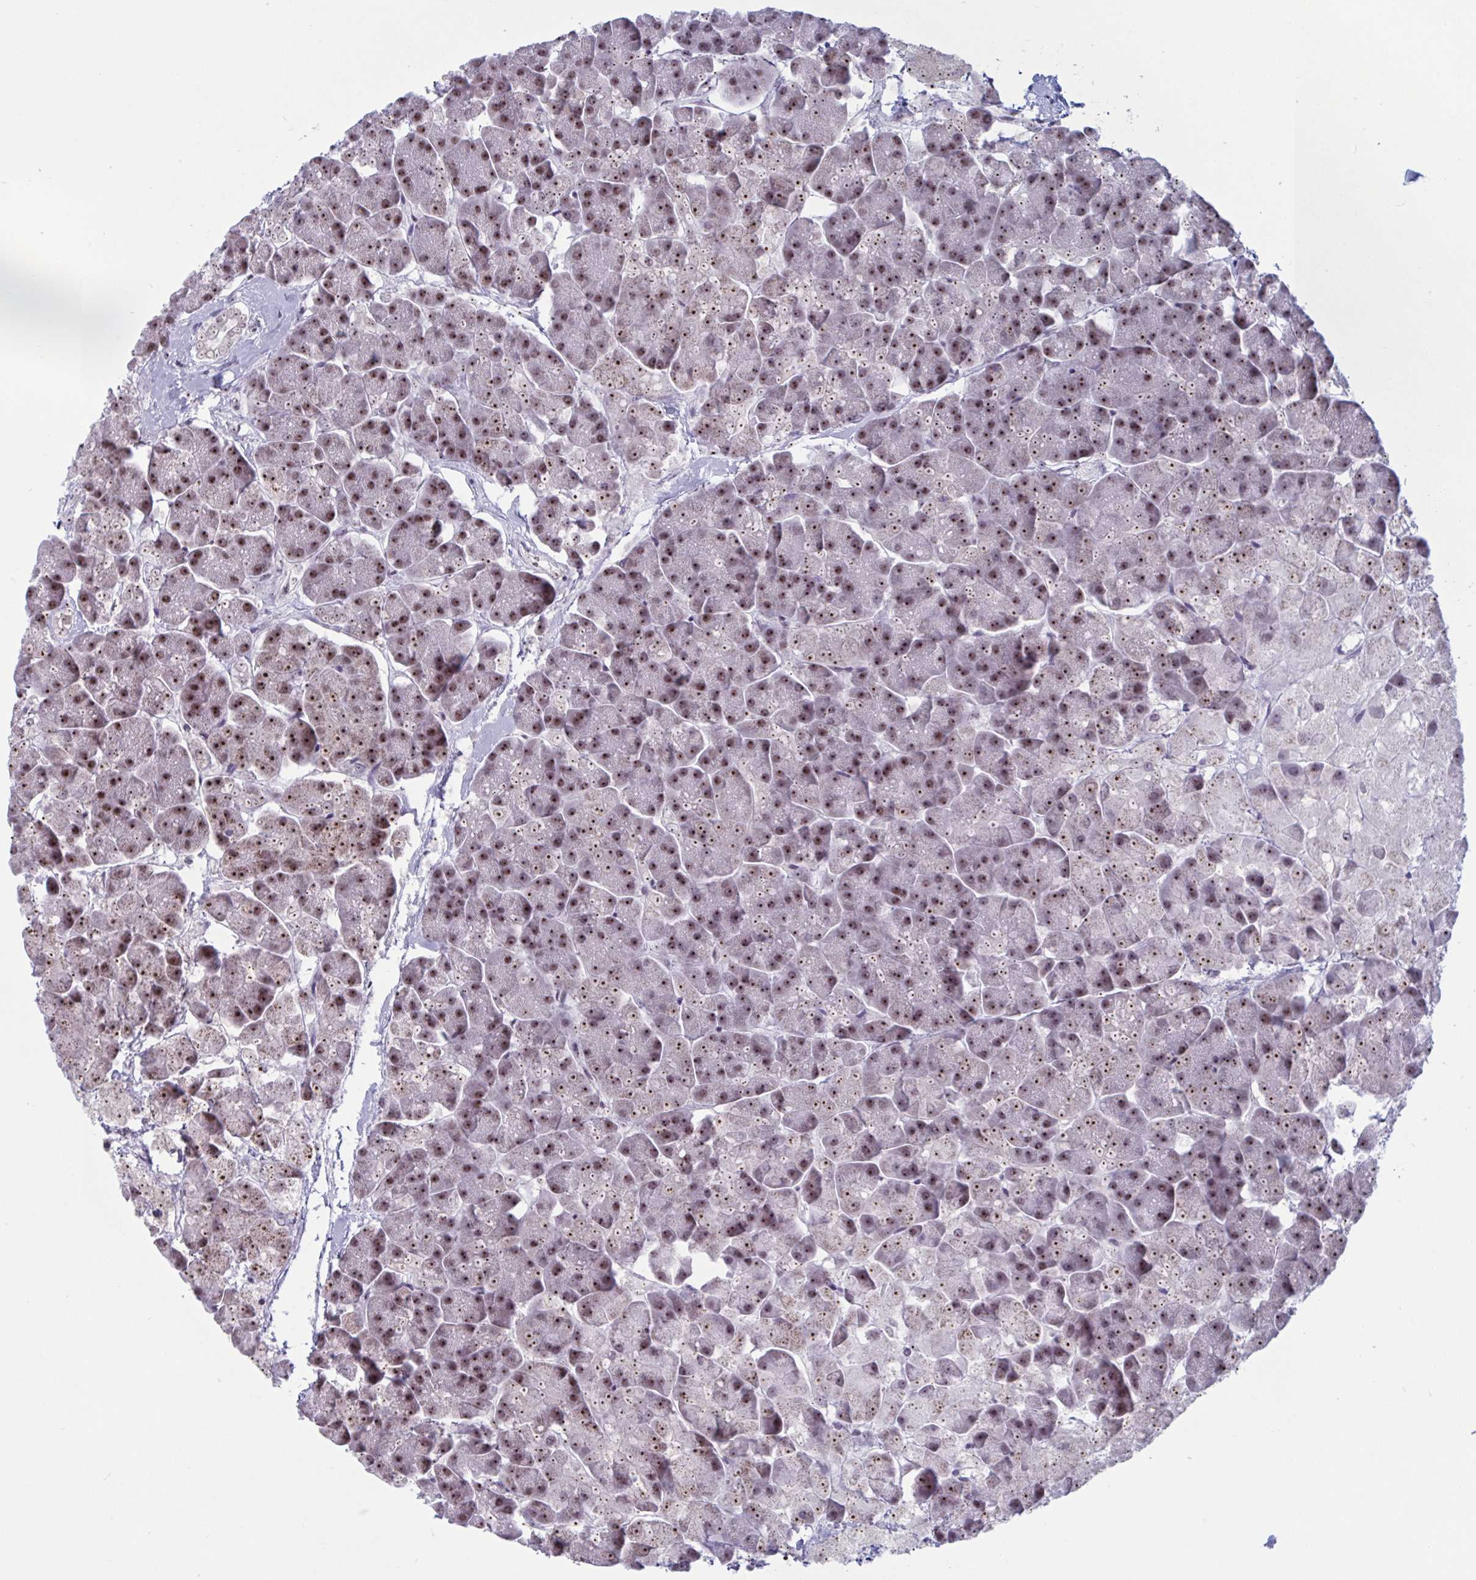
{"staining": {"intensity": "moderate", "quantity": ">75%", "location": "nuclear"}, "tissue": "pancreas", "cell_type": "Exocrine glandular cells", "image_type": "normal", "snomed": [{"axis": "morphology", "description": "Normal tissue, NOS"}, {"axis": "topography", "description": "Pancreas"}, {"axis": "topography", "description": "Peripheral nerve tissue"}], "caption": "Unremarkable pancreas shows moderate nuclear staining in approximately >75% of exocrine glandular cells, visualized by immunohistochemistry. (DAB IHC, brown staining for protein, blue staining for nuclei).", "gene": "TGM6", "patient": {"sex": "male", "age": 54}}